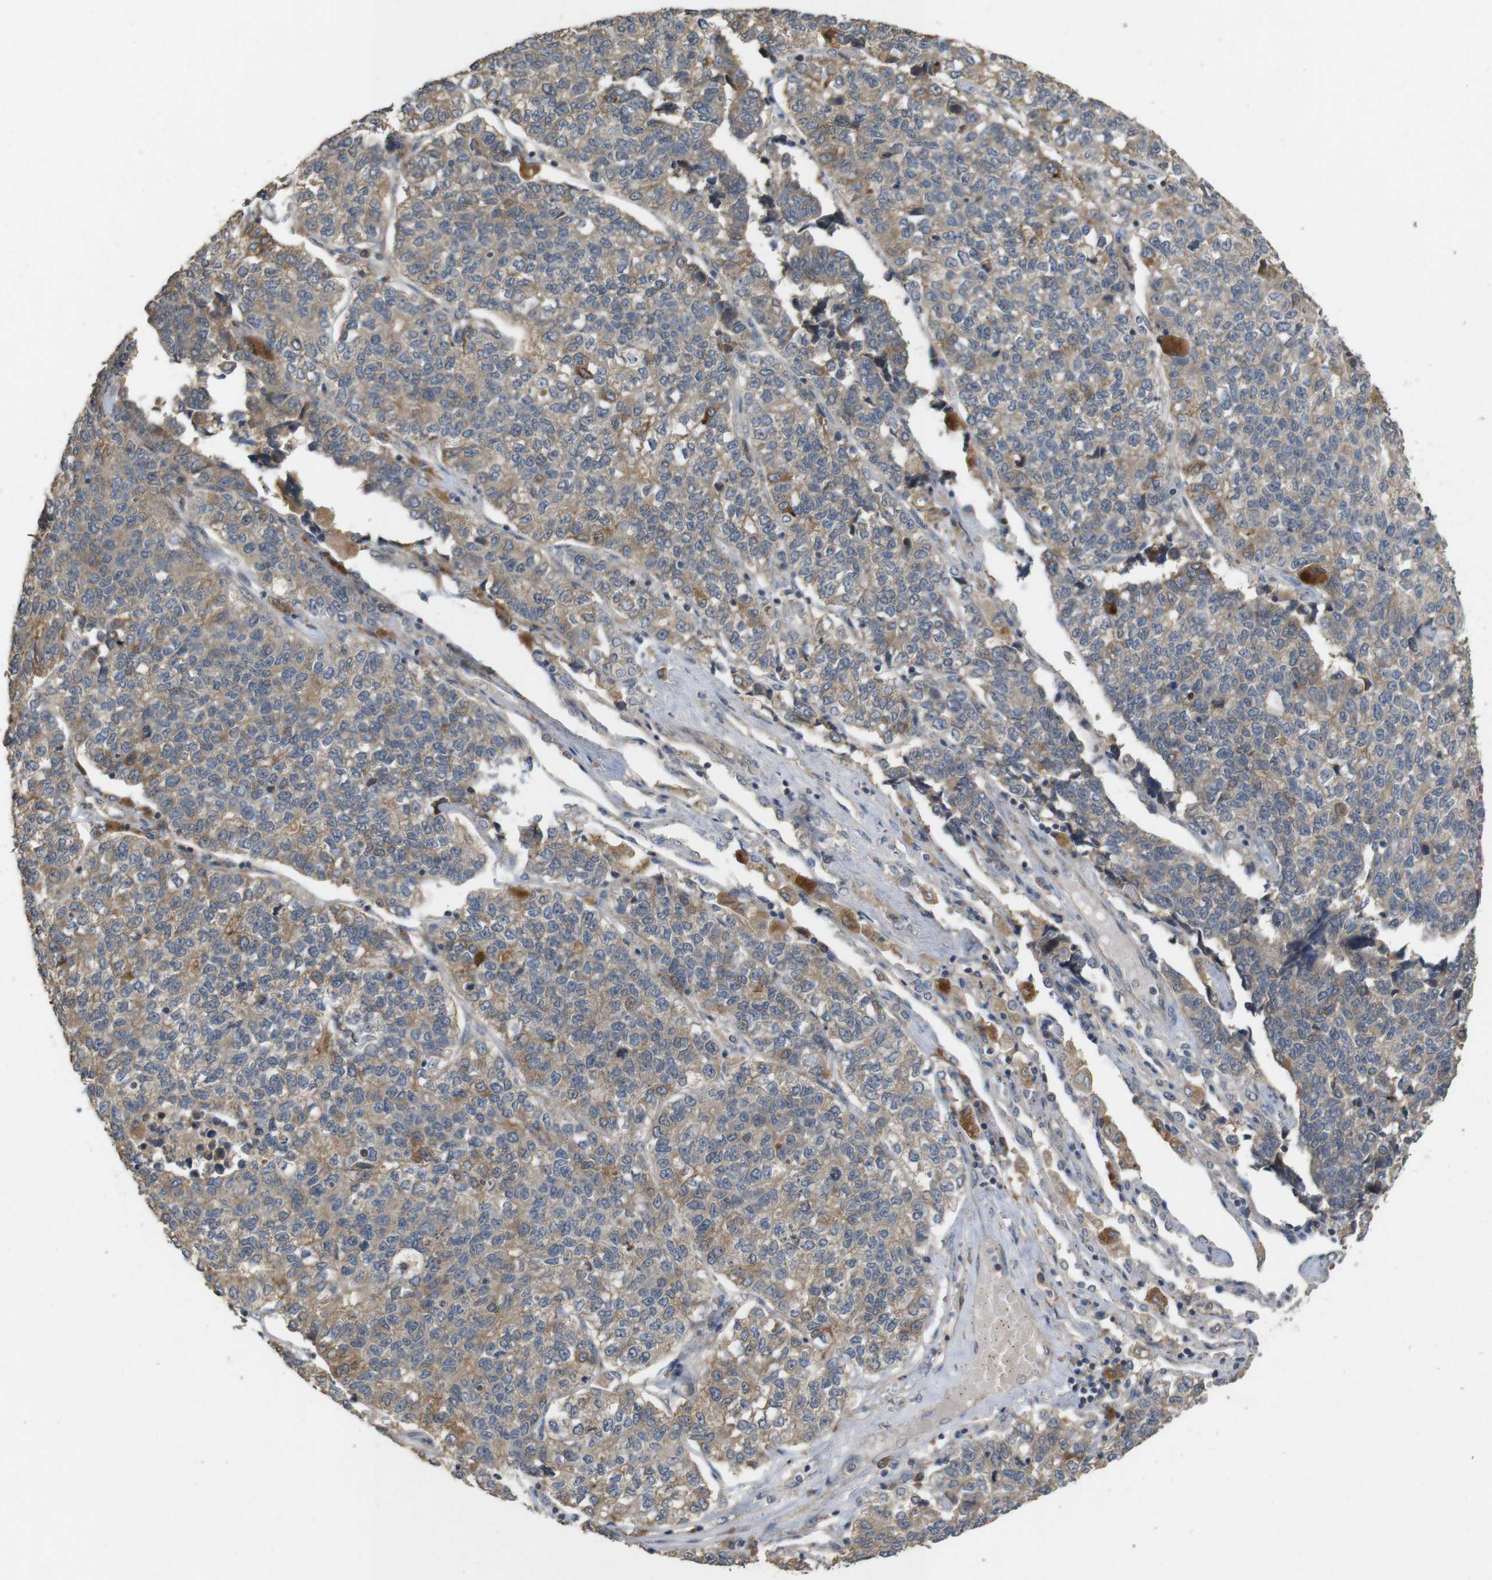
{"staining": {"intensity": "moderate", "quantity": ">75%", "location": "cytoplasmic/membranous,nuclear"}, "tissue": "lung cancer", "cell_type": "Tumor cells", "image_type": "cancer", "snomed": [{"axis": "morphology", "description": "Adenocarcinoma, NOS"}, {"axis": "topography", "description": "Lung"}], "caption": "Lung adenocarcinoma stained with a brown dye displays moderate cytoplasmic/membranous and nuclear positive staining in about >75% of tumor cells.", "gene": "PCDHB10", "patient": {"sex": "male", "age": 49}}